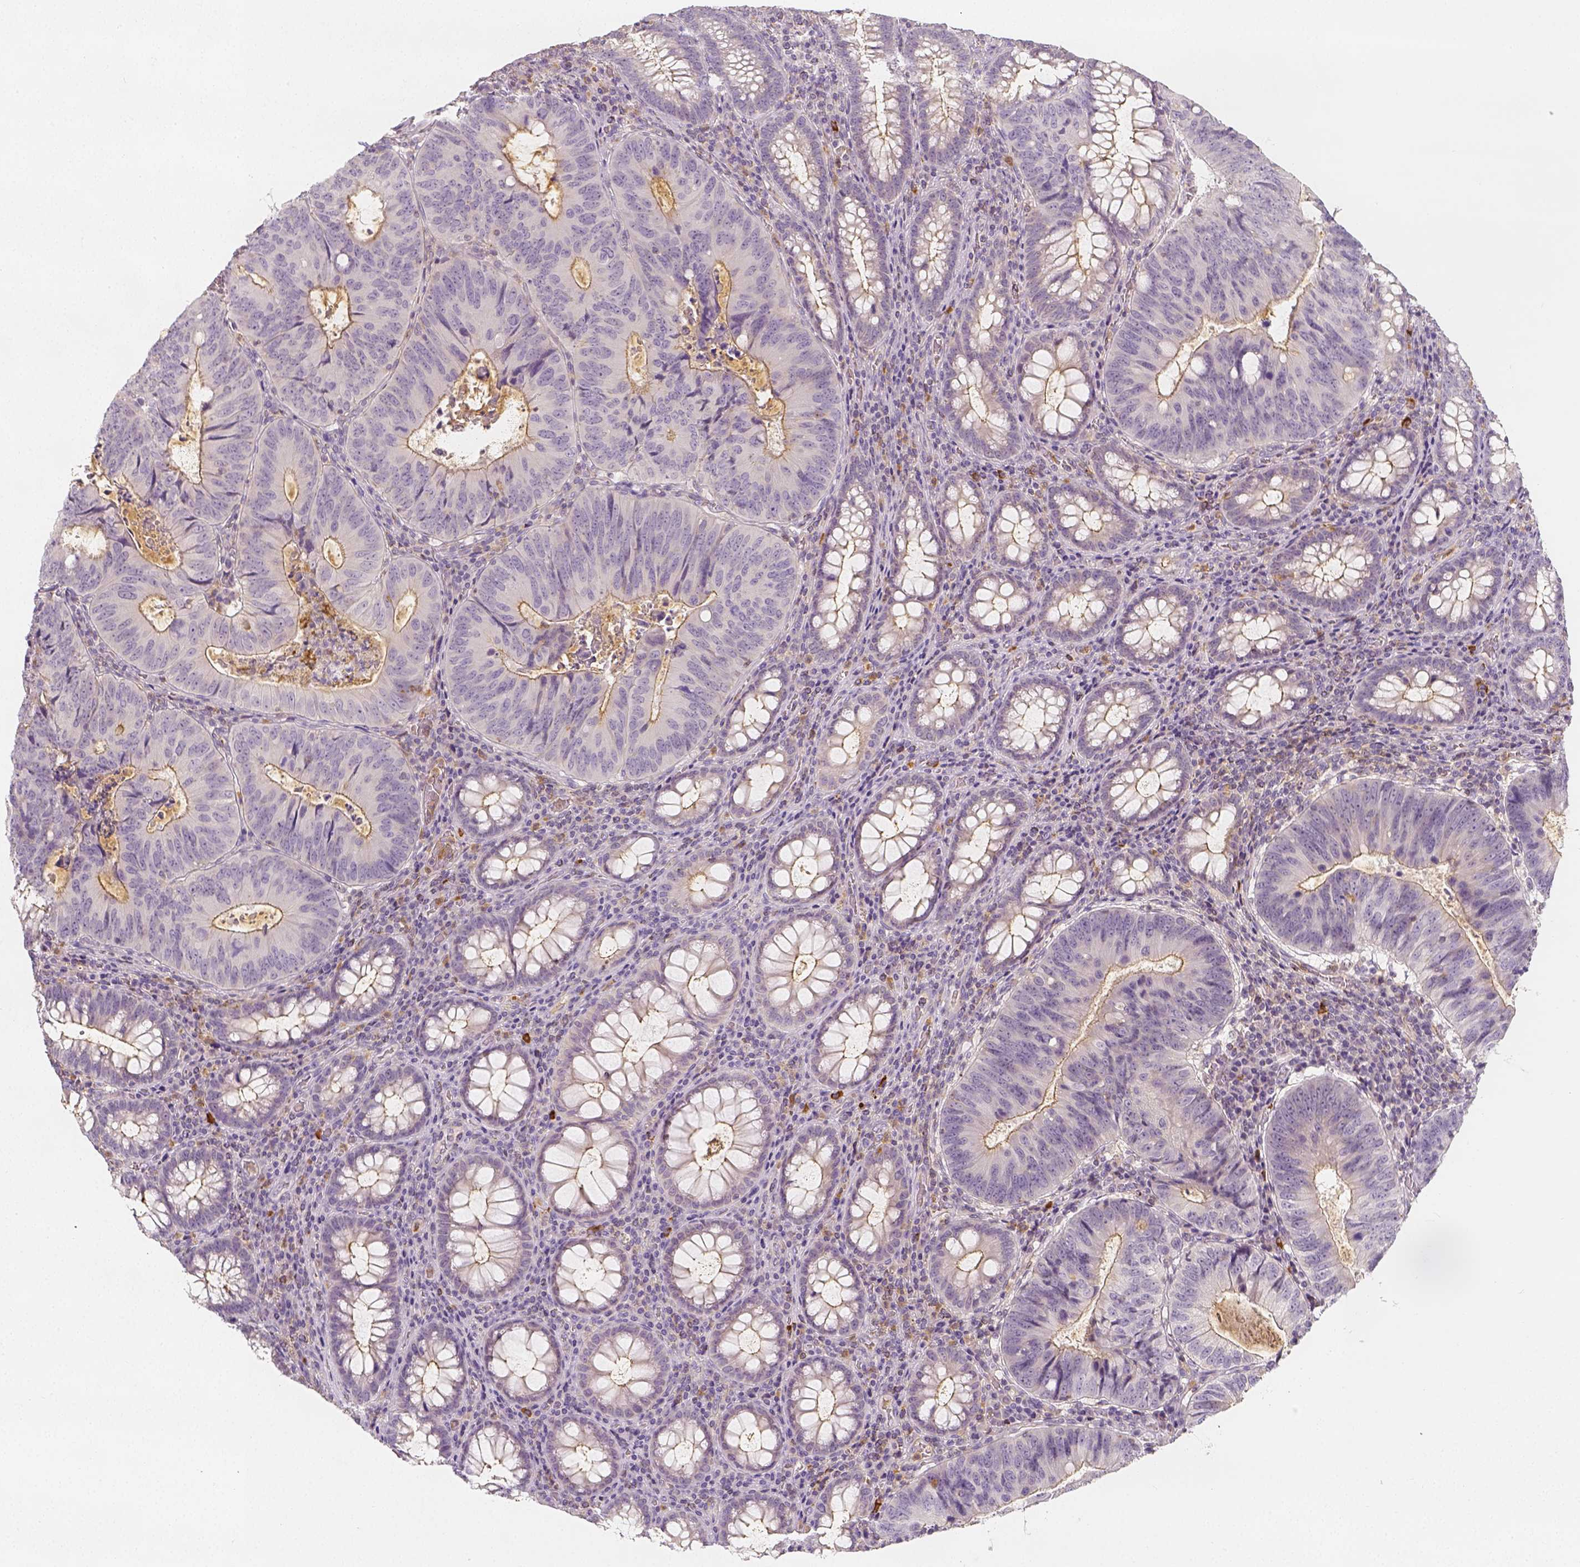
{"staining": {"intensity": "moderate", "quantity": "<25%", "location": "cytoplasmic/membranous"}, "tissue": "colorectal cancer", "cell_type": "Tumor cells", "image_type": "cancer", "snomed": [{"axis": "morphology", "description": "Adenocarcinoma, NOS"}, {"axis": "topography", "description": "Colon"}], "caption": "Moderate cytoplasmic/membranous expression is appreciated in approximately <25% of tumor cells in adenocarcinoma (colorectal).", "gene": "PTPRJ", "patient": {"sex": "male", "age": 67}}